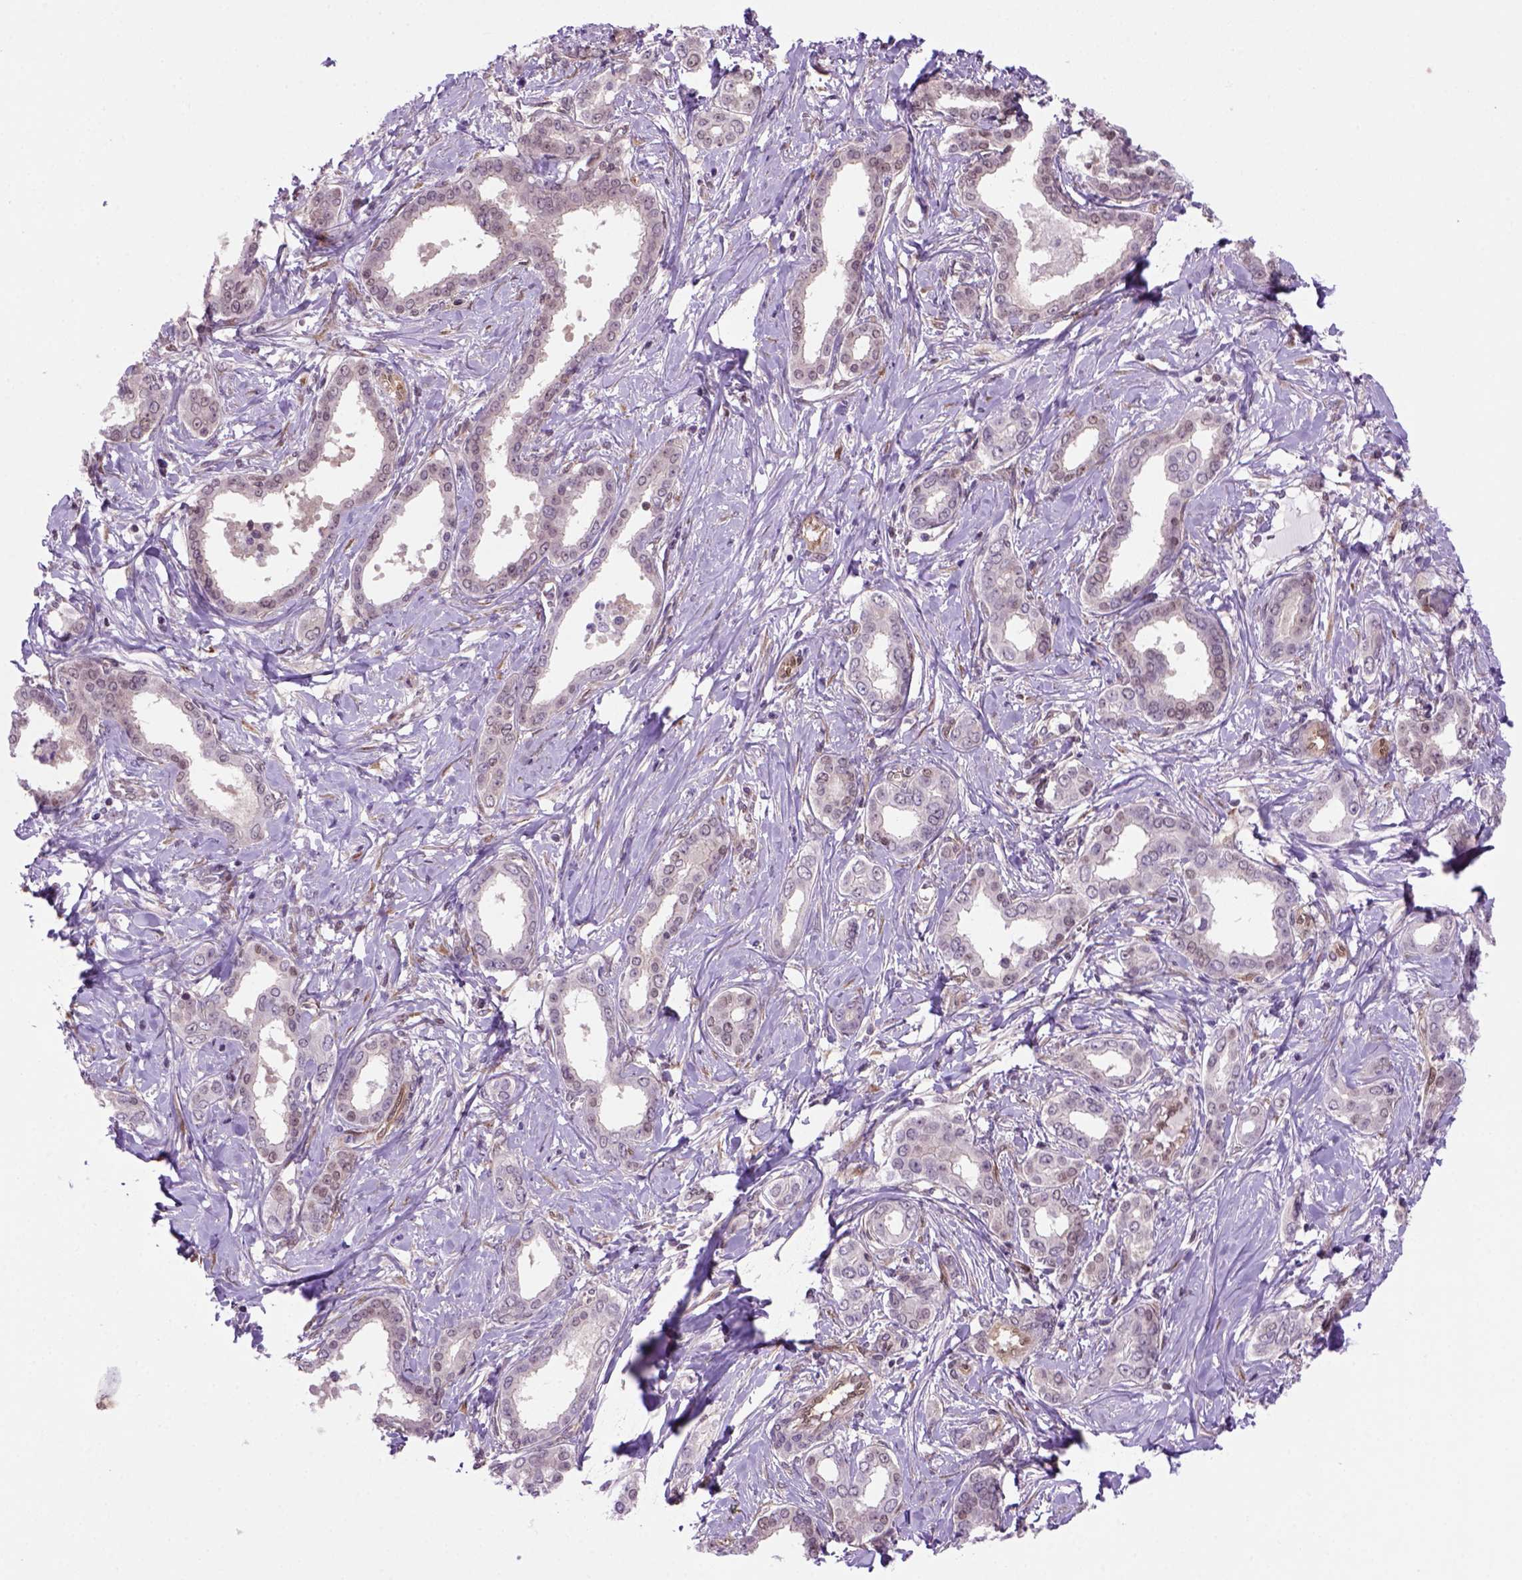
{"staining": {"intensity": "weak", "quantity": "<25%", "location": "nuclear"}, "tissue": "liver cancer", "cell_type": "Tumor cells", "image_type": "cancer", "snomed": [{"axis": "morphology", "description": "Cholangiocarcinoma"}, {"axis": "topography", "description": "Liver"}], "caption": "Liver cancer was stained to show a protein in brown. There is no significant positivity in tumor cells.", "gene": "MGMT", "patient": {"sex": "female", "age": 47}}